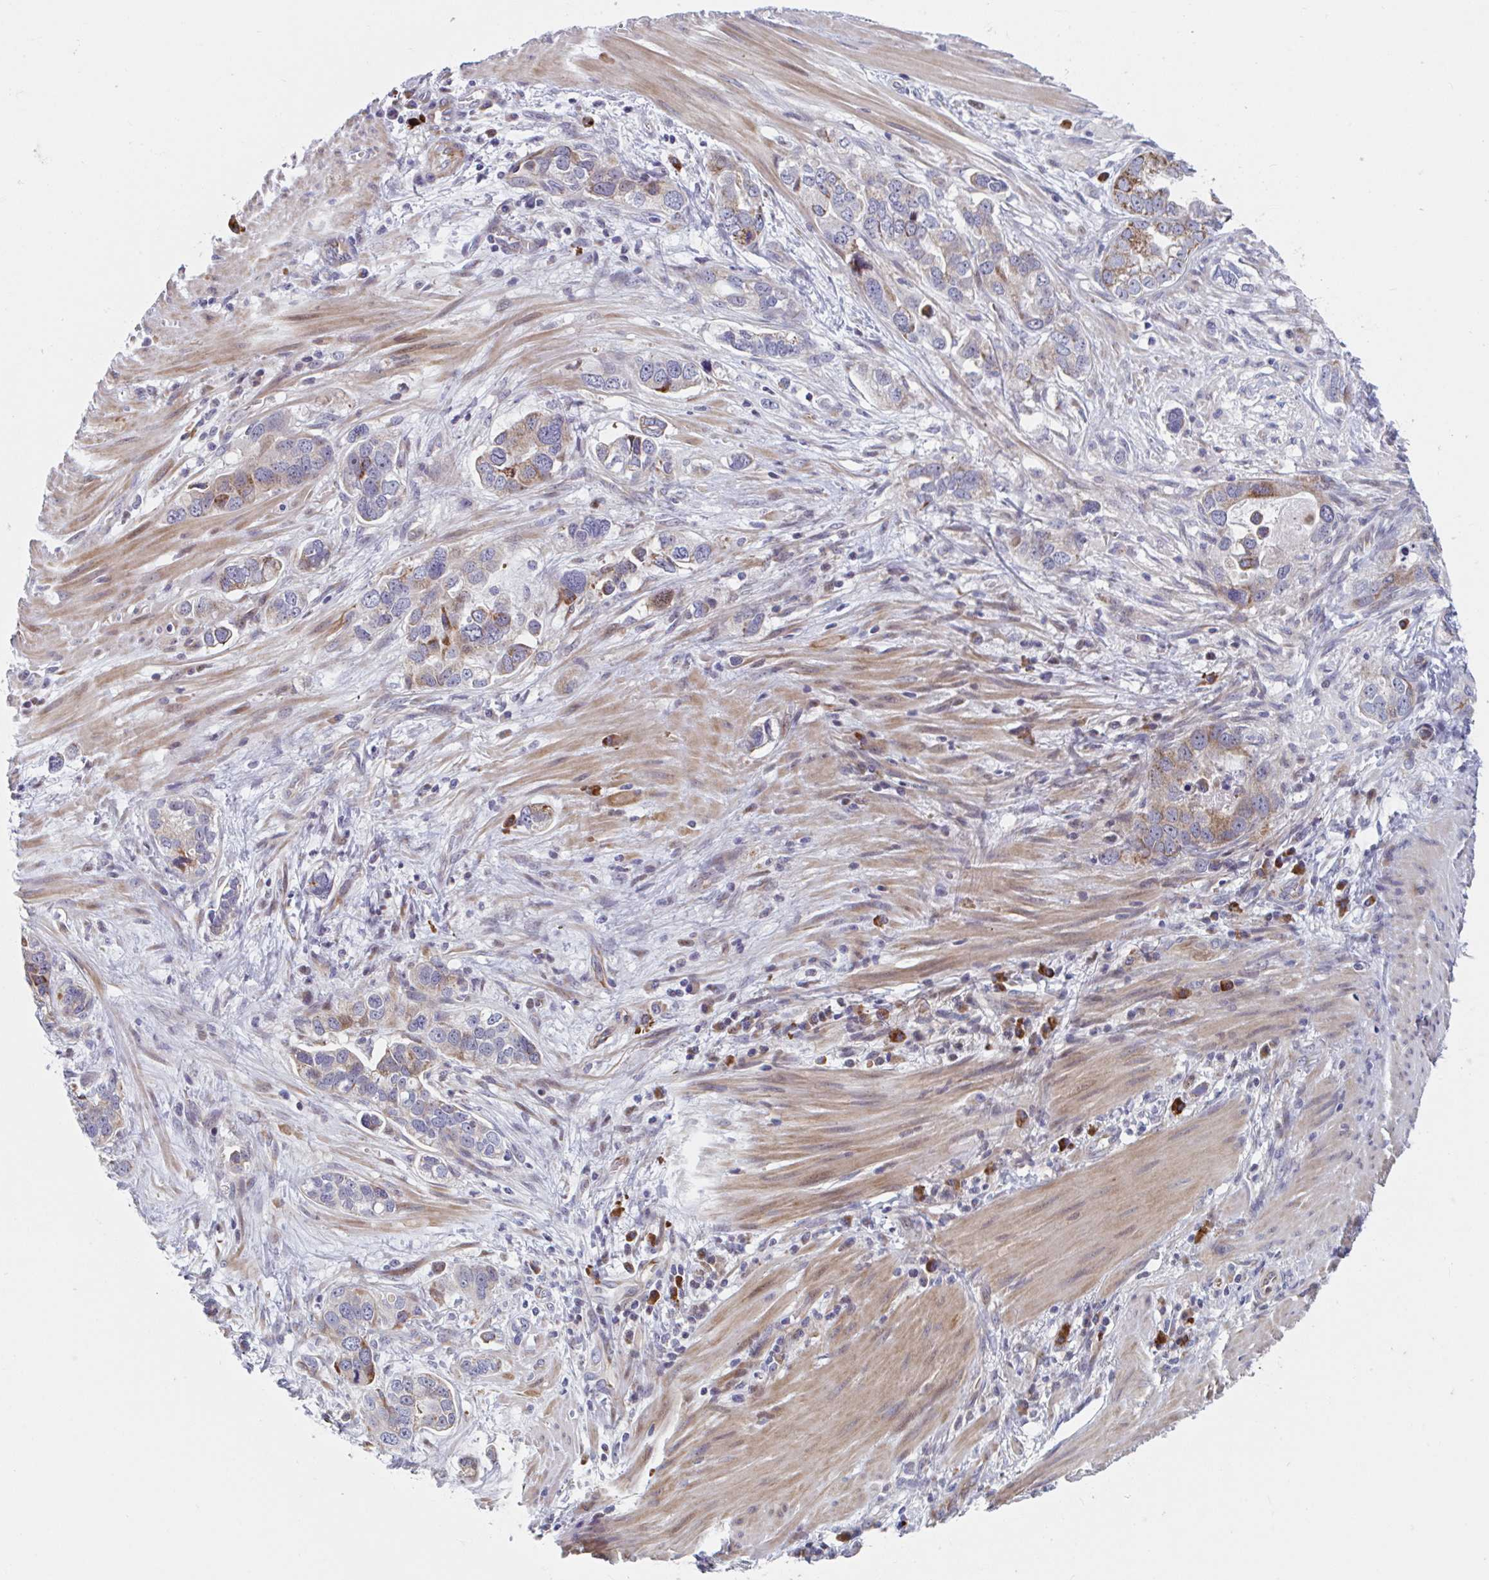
{"staining": {"intensity": "moderate", "quantity": "<25%", "location": "cytoplasmic/membranous"}, "tissue": "stomach cancer", "cell_type": "Tumor cells", "image_type": "cancer", "snomed": [{"axis": "morphology", "description": "Adenocarcinoma, NOS"}, {"axis": "topography", "description": "Stomach, lower"}], "caption": "Adenocarcinoma (stomach) stained with DAB immunohistochemistry (IHC) displays low levels of moderate cytoplasmic/membranous expression in about <25% of tumor cells.", "gene": "DUXA", "patient": {"sex": "female", "age": 93}}